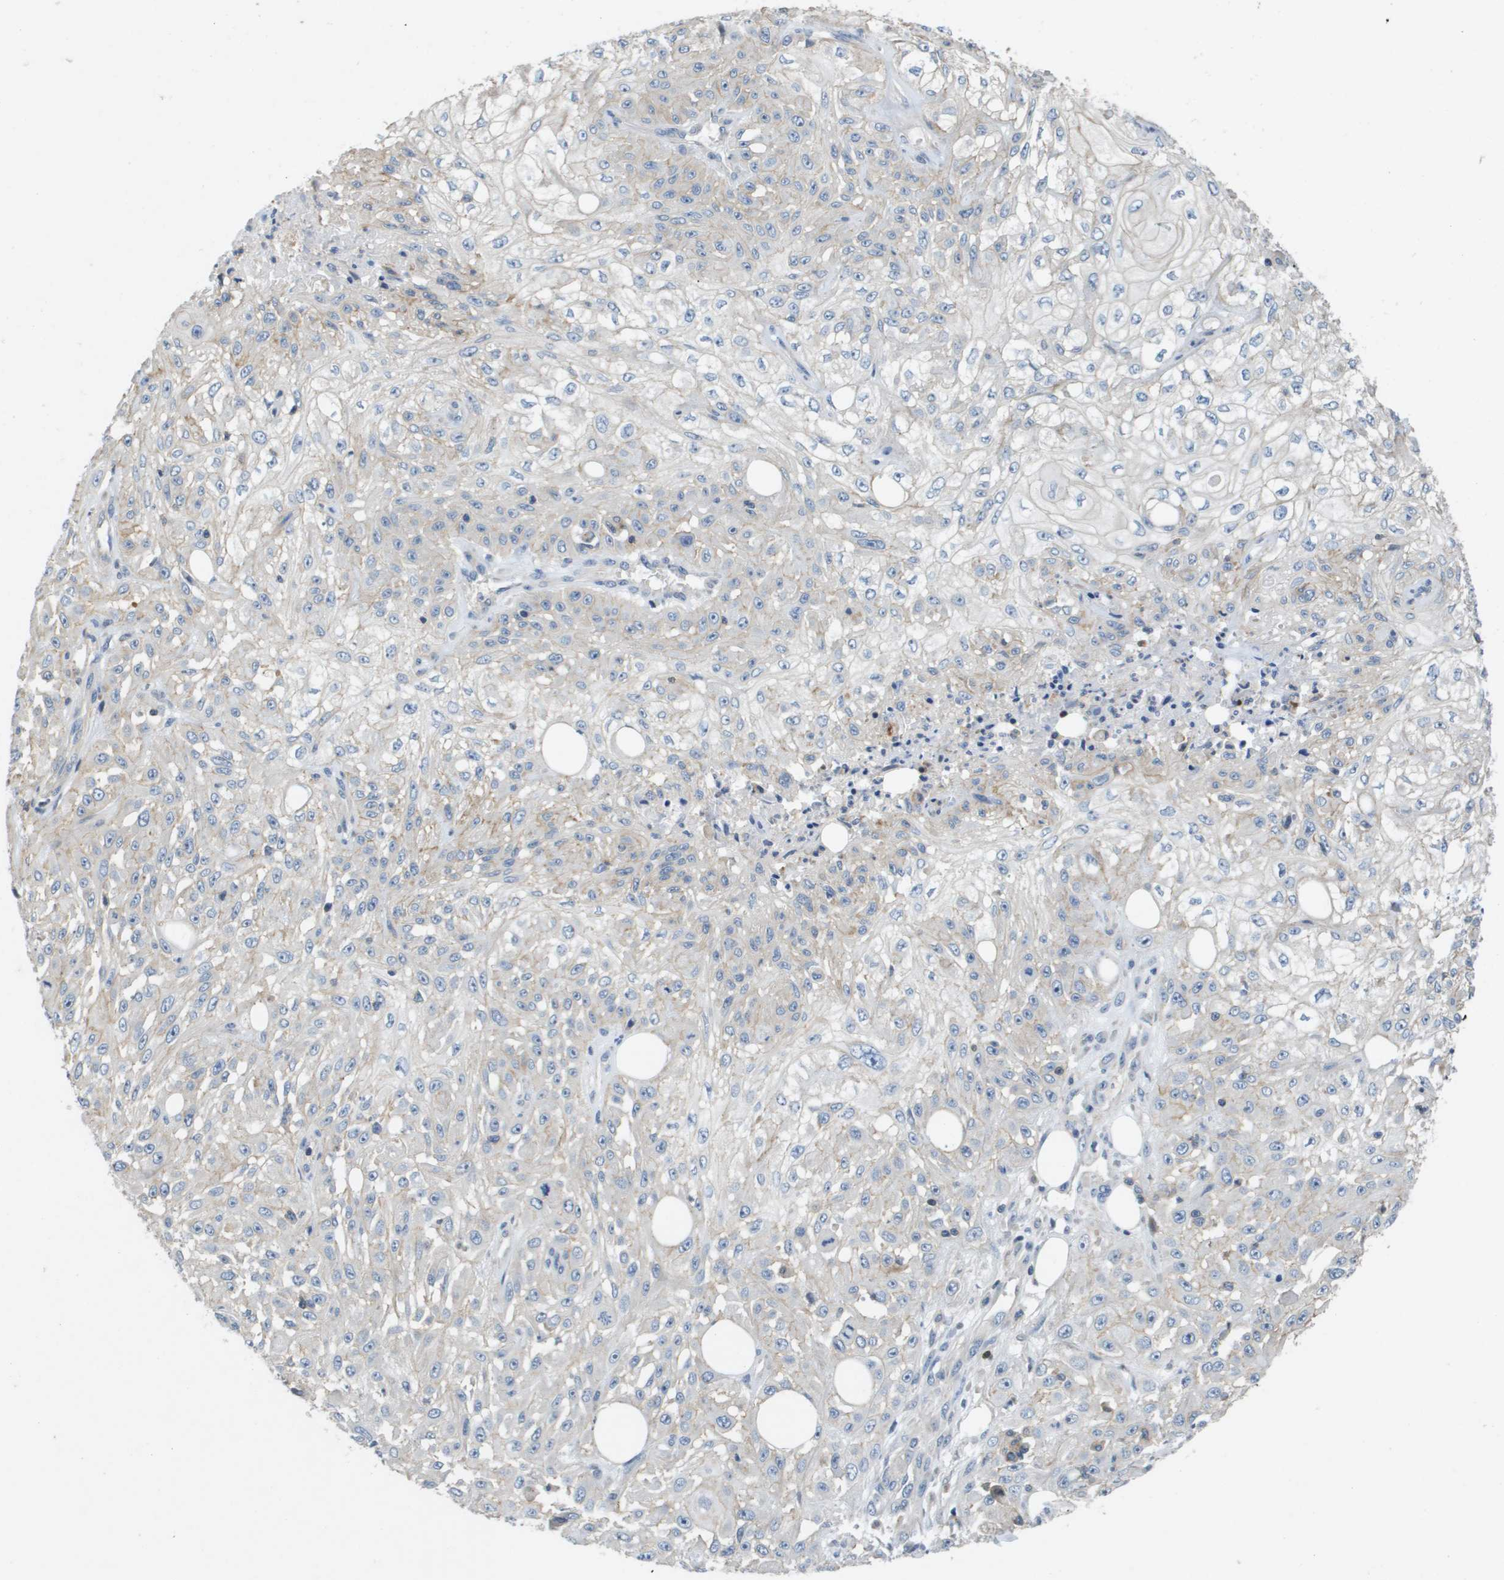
{"staining": {"intensity": "weak", "quantity": "<25%", "location": "cytoplasmic/membranous"}, "tissue": "skin cancer", "cell_type": "Tumor cells", "image_type": "cancer", "snomed": [{"axis": "morphology", "description": "Squamous cell carcinoma, NOS"}, {"axis": "morphology", "description": "Squamous cell carcinoma, metastatic, NOS"}, {"axis": "topography", "description": "Skin"}, {"axis": "topography", "description": "Lymph node"}], "caption": "Protein analysis of skin squamous cell carcinoma reveals no significant positivity in tumor cells.", "gene": "SCN4B", "patient": {"sex": "male", "age": 75}}